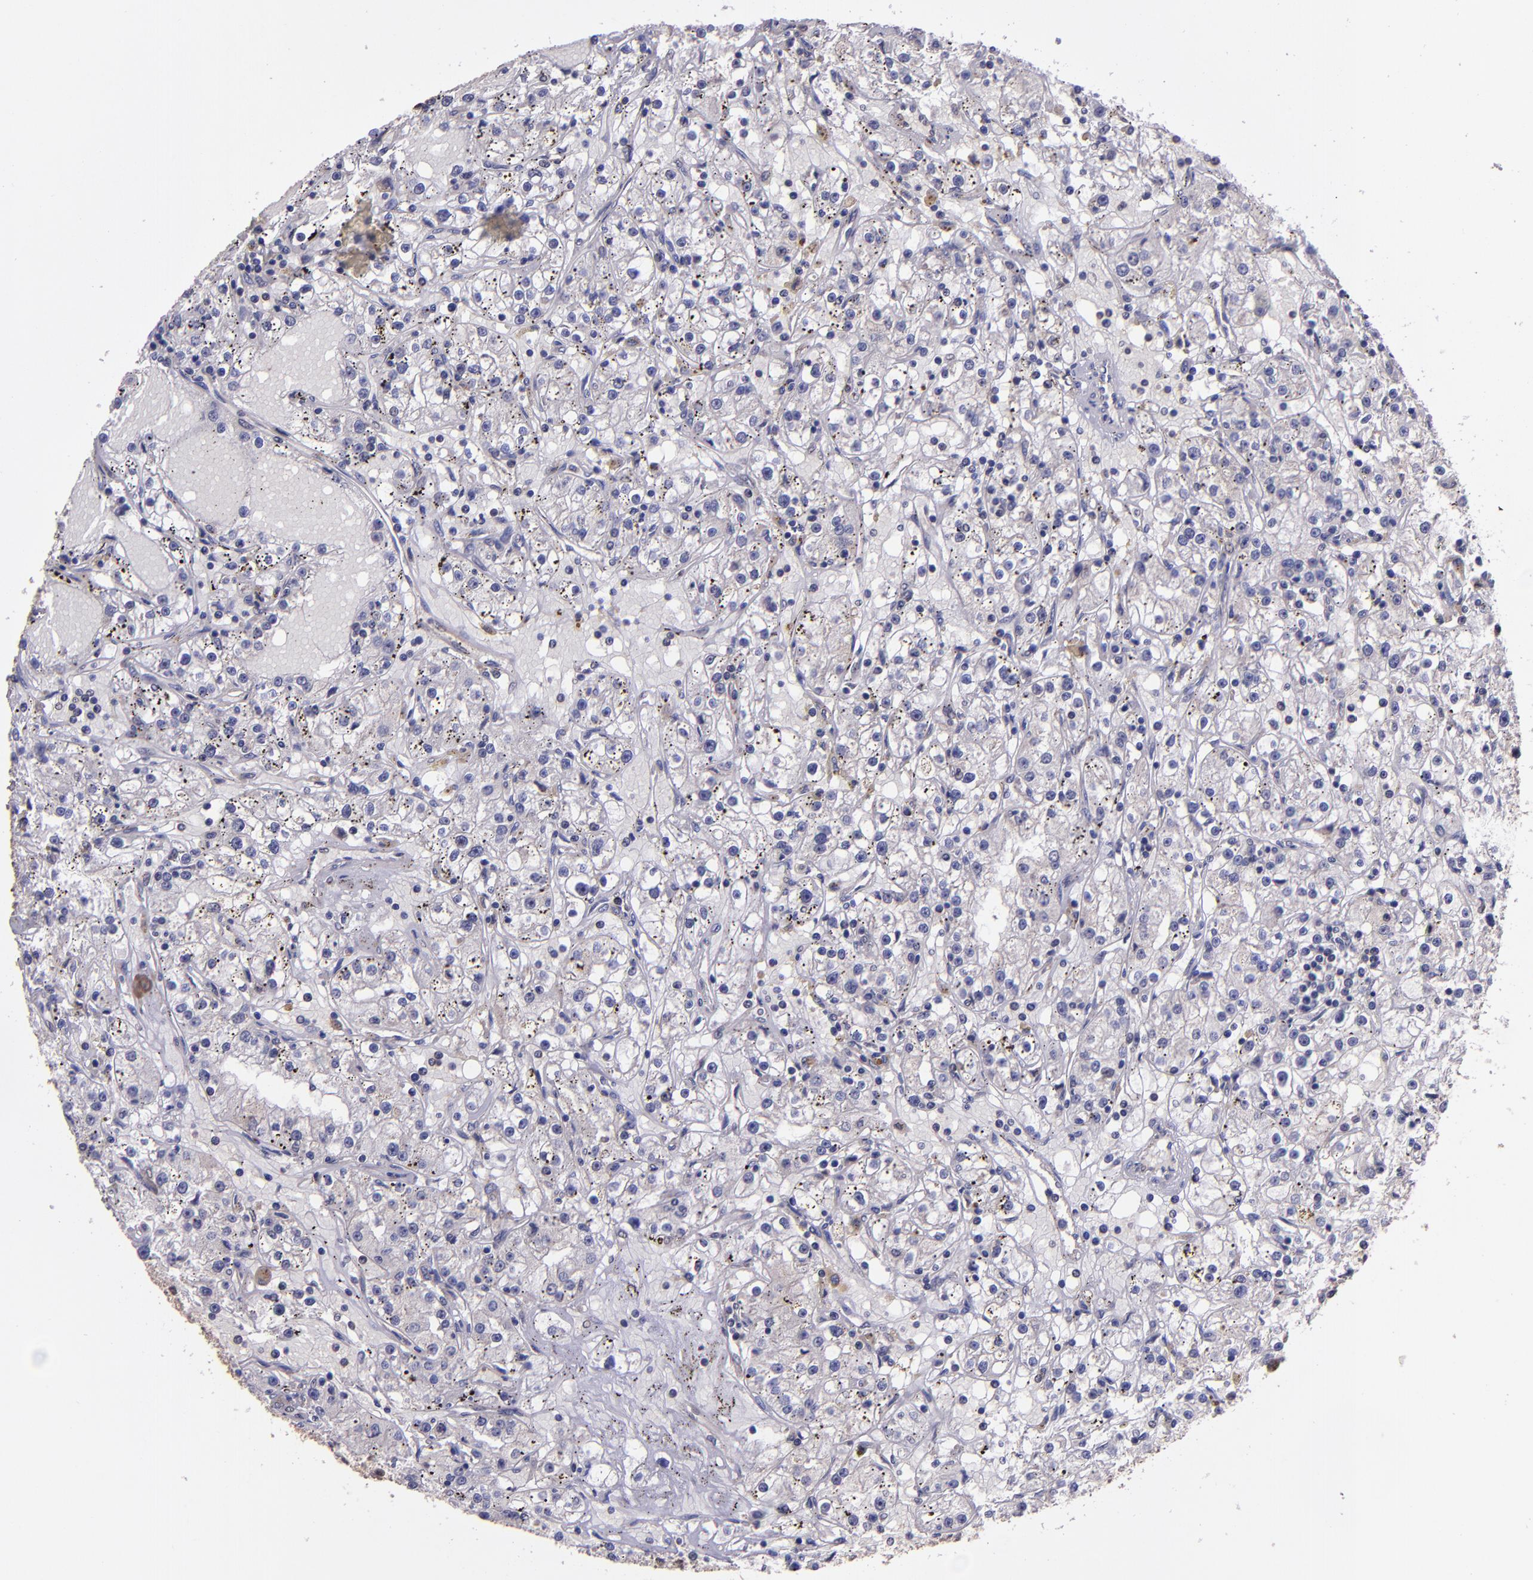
{"staining": {"intensity": "weak", "quantity": "<25%", "location": "cytoplasmic/membranous"}, "tissue": "renal cancer", "cell_type": "Tumor cells", "image_type": "cancer", "snomed": [{"axis": "morphology", "description": "Adenocarcinoma, NOS"}, {"axis": "topography", "description": "Kidney"}], "caption": "Renal cancer was stained to show a protein in brown. There is no significant expression in tumor cells.", "gene": "USP51", "patient": {"sex": "male", "age": 56}}